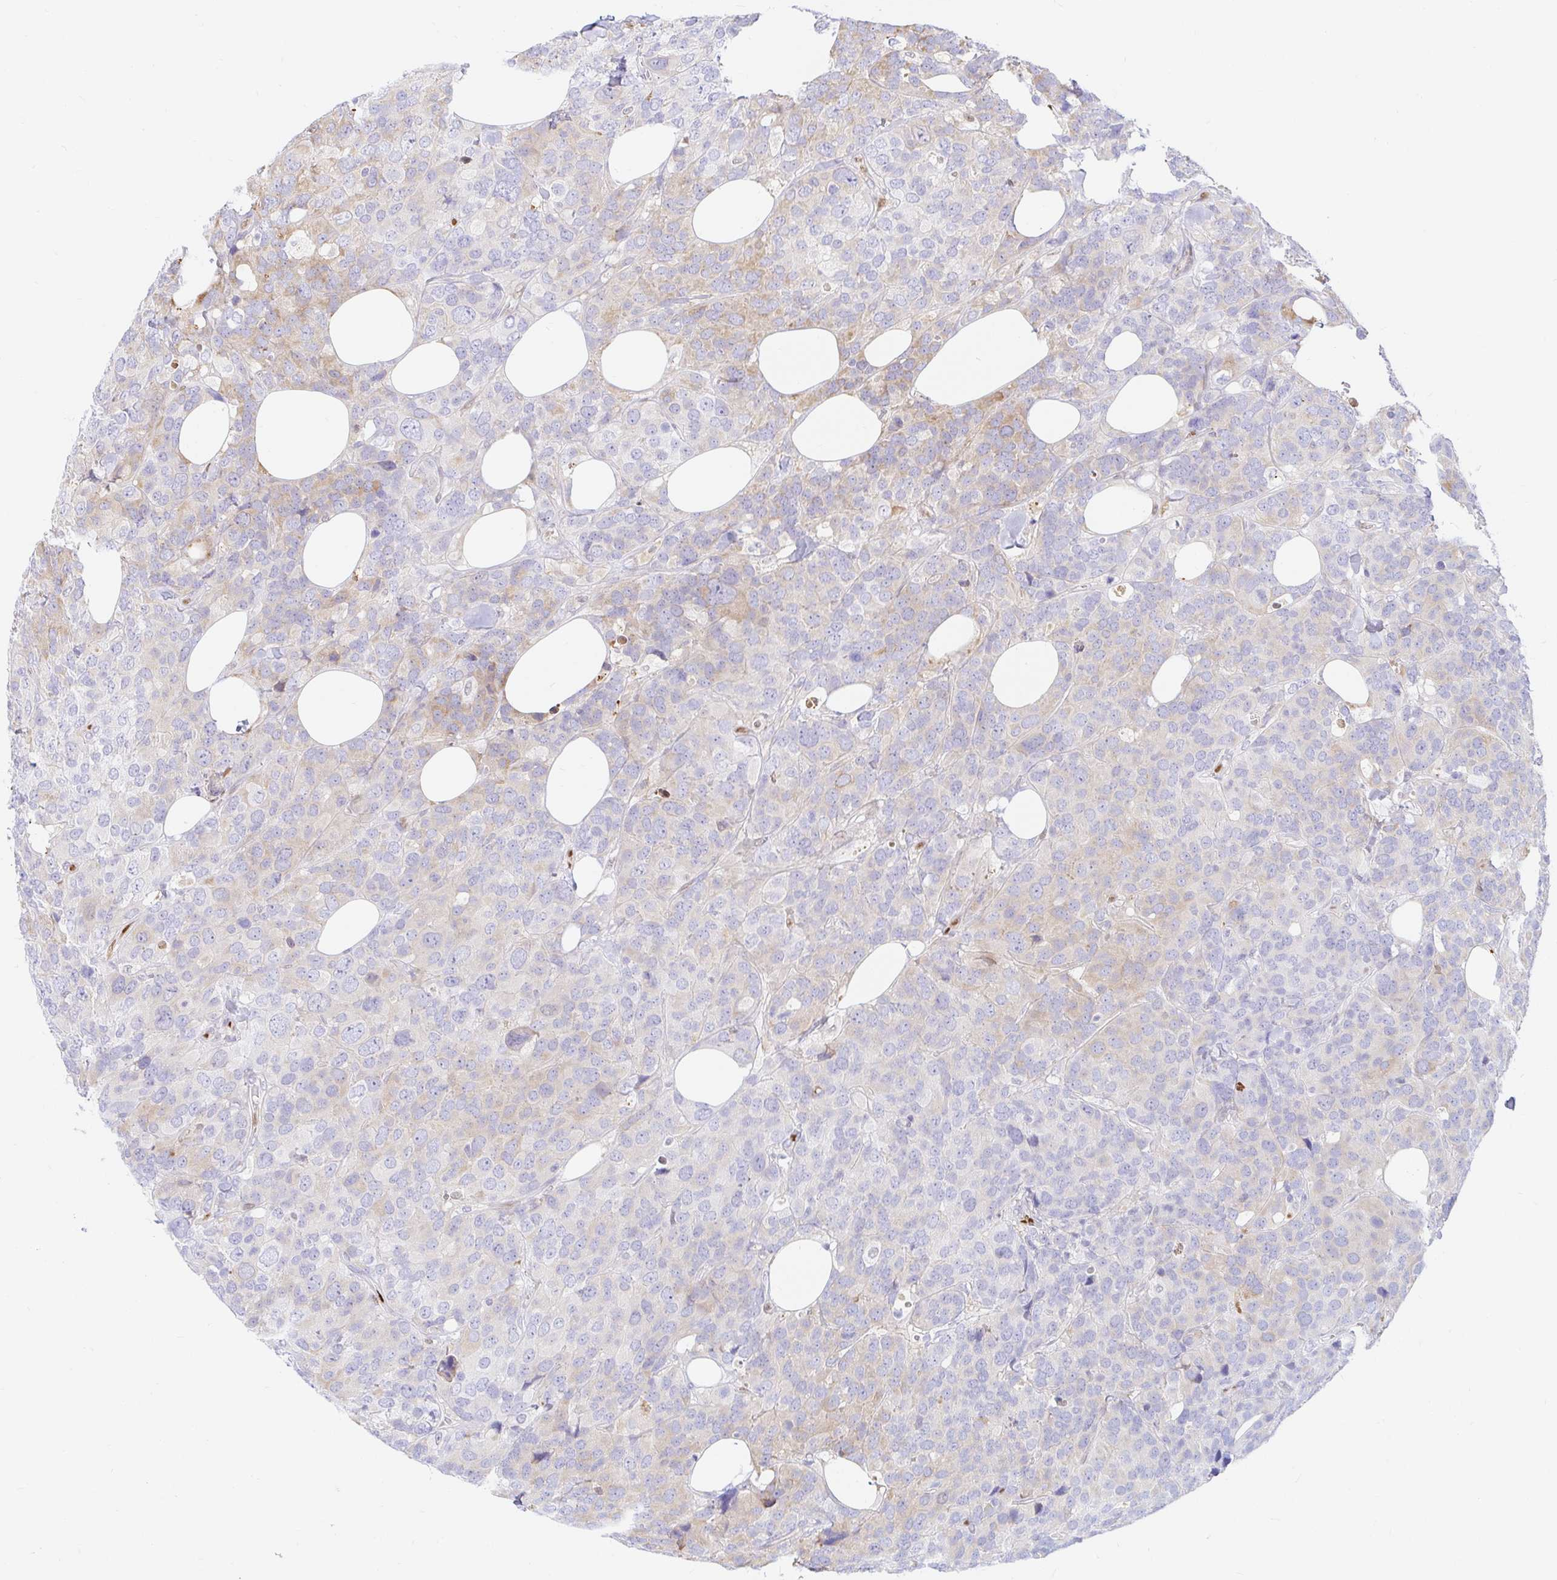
{"staining": {"intensity": "weak", "quantity": "<25%", "location": "cytoplasmic/membranous"}, "tissue": "breast cancer", "cell_type": "Tumor cells", "image_type": "cancer", "snomed": [{"axis": "morphology", "description": "Lobular carcinoma"}, {"axis": "topography", "description": "Breast"}], "caption": "This is a histopathology image of IHC staining of breast cancer, which shows no staining in tumor cells.", "gene": "HINFP", "patient": {"sex": "female", "age": 59}}